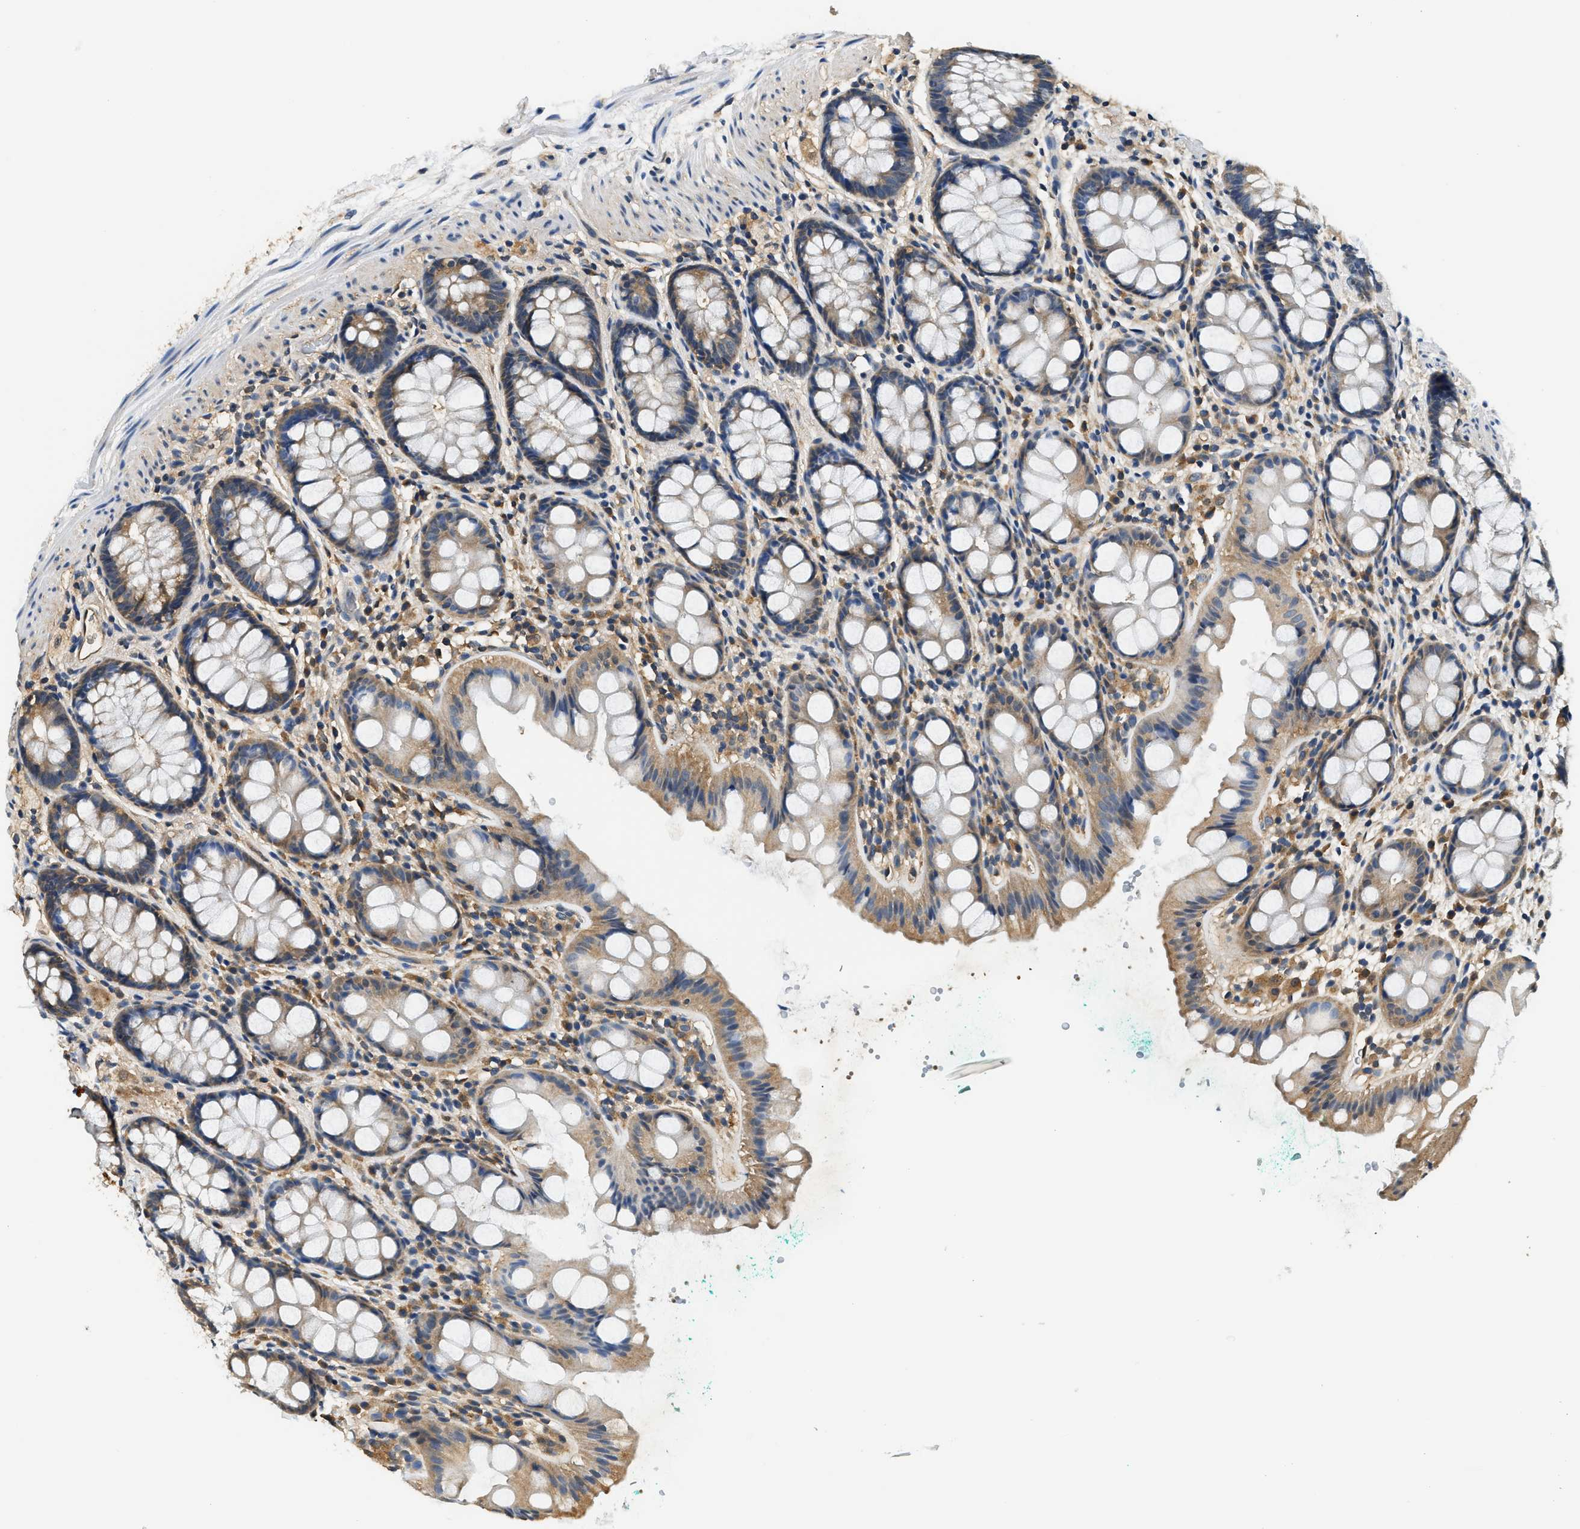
{"staining": {"intensity": "weak", "quantity": "25%-75%", "location": "cytoplasmic/membranous"}, "tissue": "rectum", "cell_type": "Glandular cells", "image_type": "normal", "snomed": [{"axis": "morphology", "description": "Normal tissue, NOS"}, {"axis": "topography", "description": "Rectum"}], "caption": "The image exhibits staining of unremarkable rectum, revealing weak cytoplasmic/membranous protein expression (brown color) within glandular cells.", "gene": "BCL7C", "patient": {"sex": "female", "age": 65}}